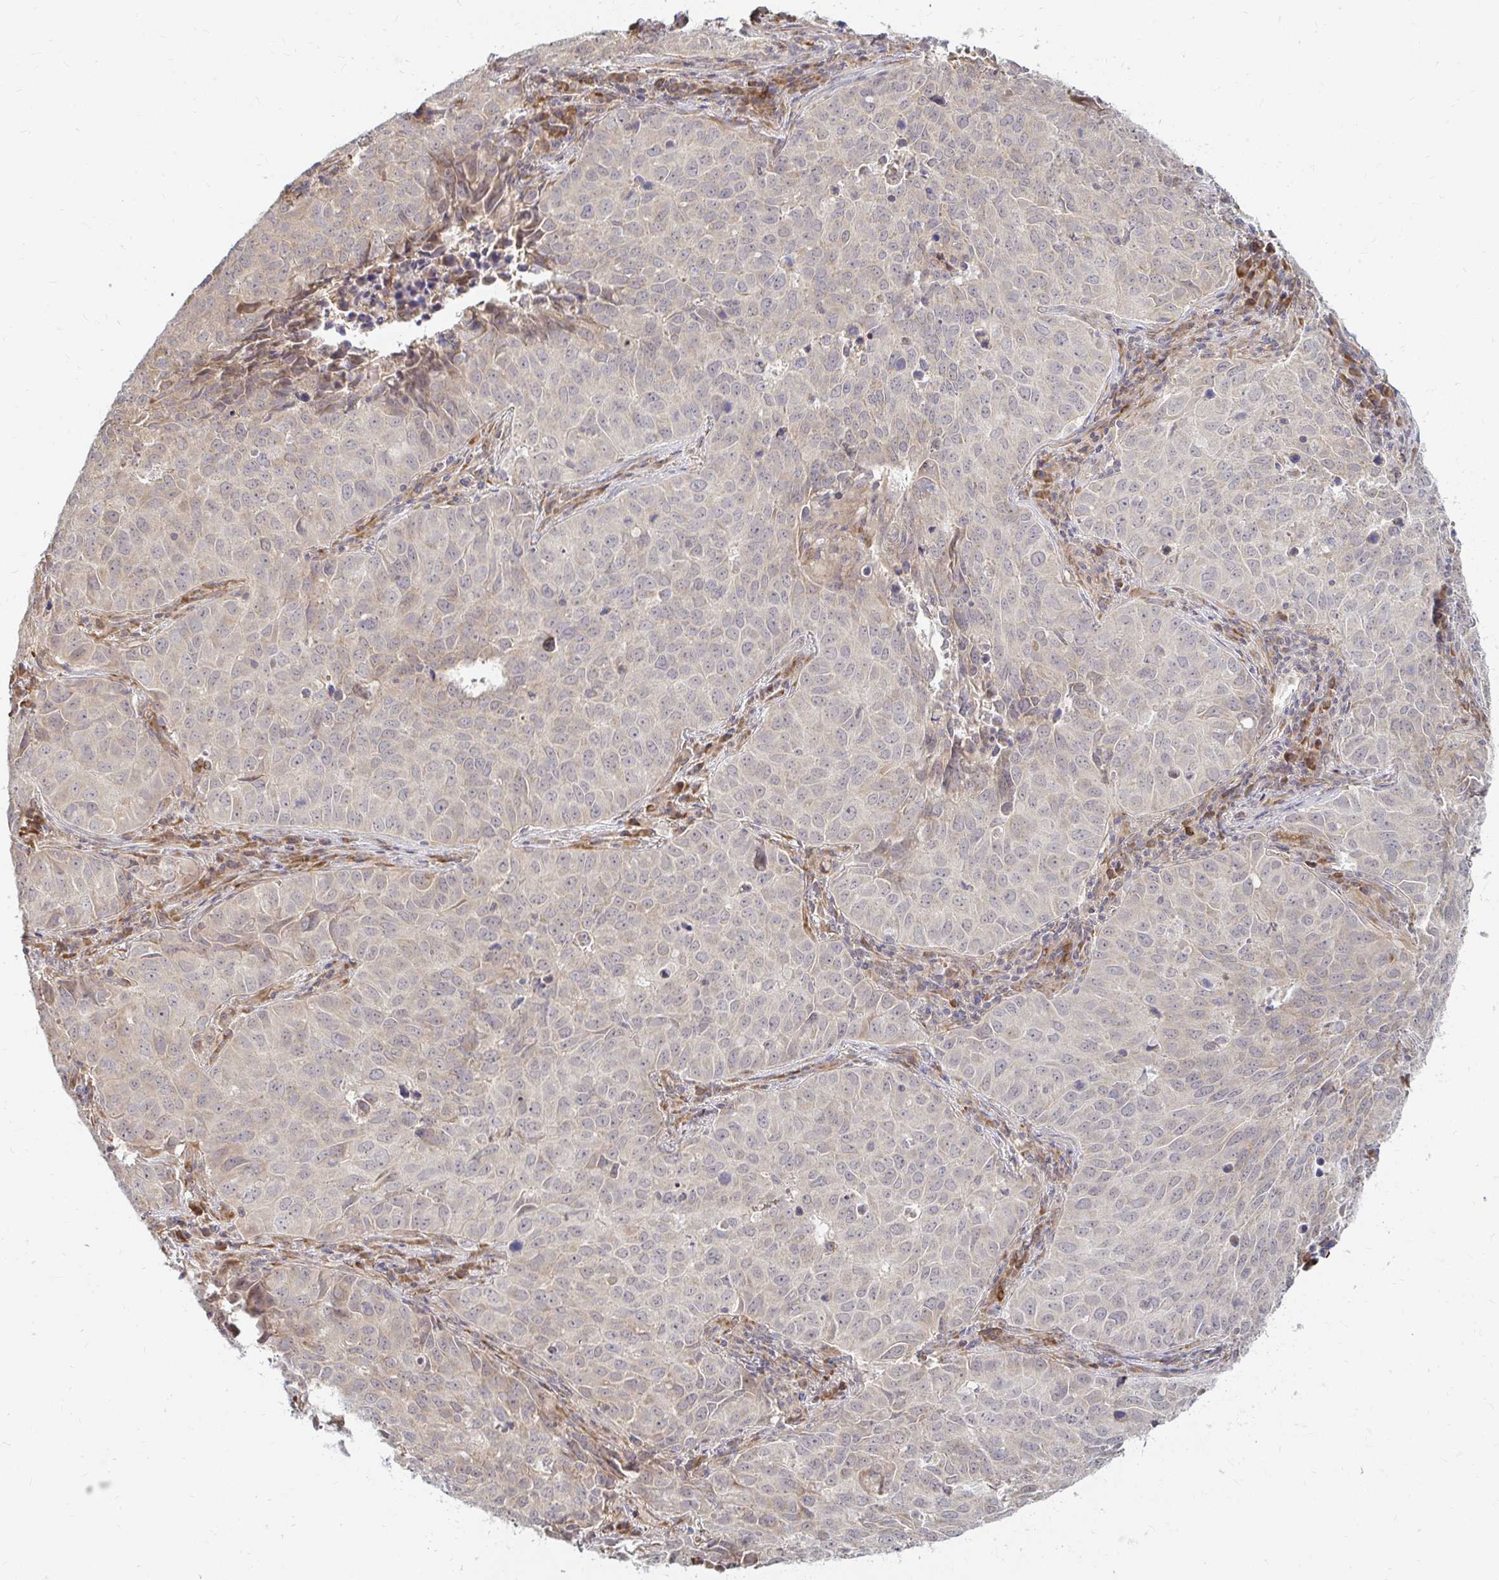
{"staining": {"intensity": "negative", "quantity": "none", "location": "none"}, "tissue": "lung cancer", "cell_type": "Tumor cells", "image_type": "cancer", "snomed": [{"axis": "morphology", "description": "Adenocarcinoma, NOS"}, {"axis": "topography", "description": "Lung"}], "caption": "IHC histopathology image of human lung adenocarcinoma stained for a protein (brown), which reveals no positivity in tumor cells.", "gene": "CAST", "patient": {"sex": "female", "age": 50}}